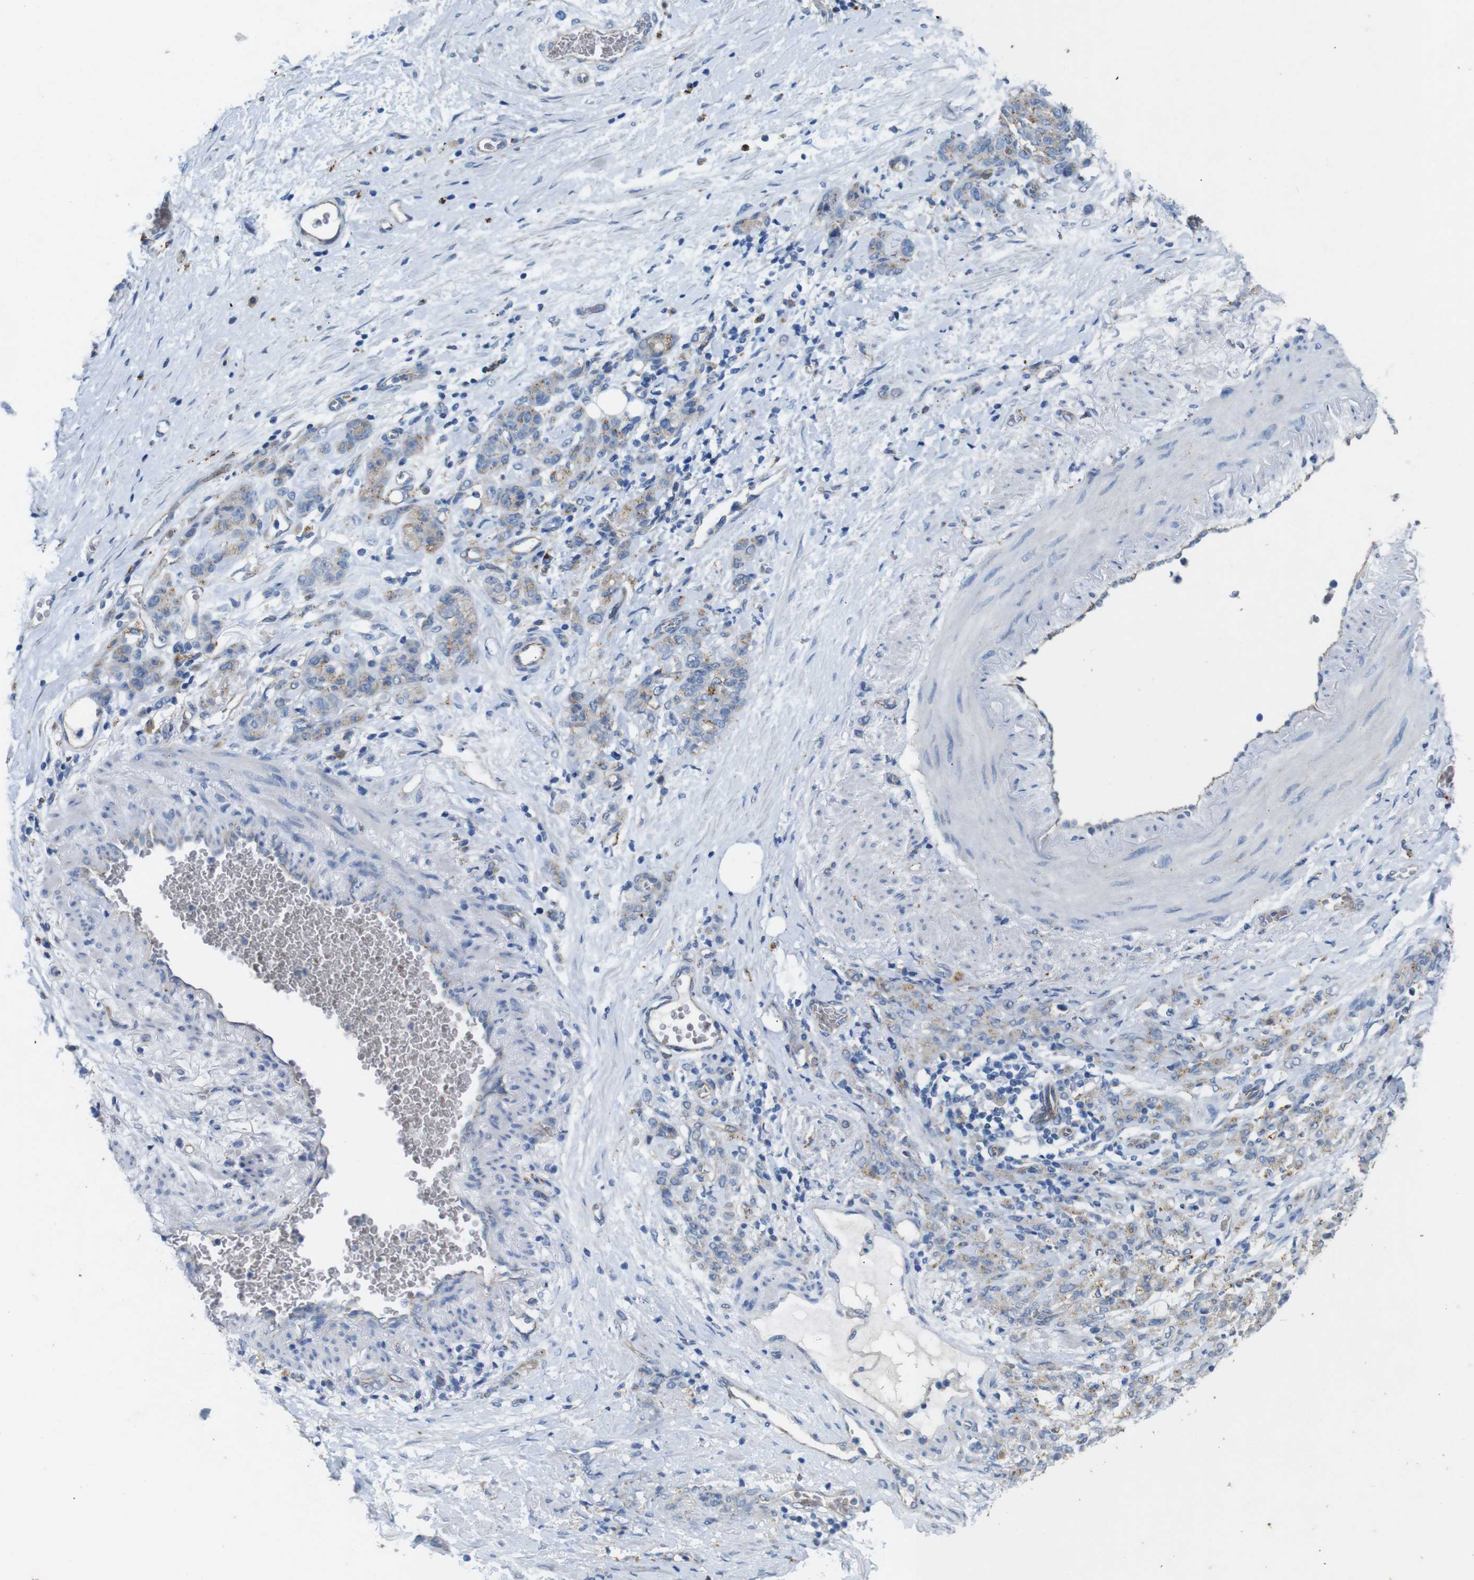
{"staining": {"intensity": "weak", "quantity": "25%-75%", "location": "cytoplasmic/membranous"}, "tissue": "stomach cancer", "cell_type": "Tumor cells", "image_type": "cancer", "snomed": [{"axis": "morphology", "description": "Adenocarcinoma, NOS"}, {"axis": "topography", "description": "Stomach"}], "caption": "Weak cytoplasmic/membranous protein positivity is identified in approximately 25%-75% of tumor cells in stomach adenocarcinoma.", "gene": "NHLRC3", "patient": {"sex": "male", "age": 82}}